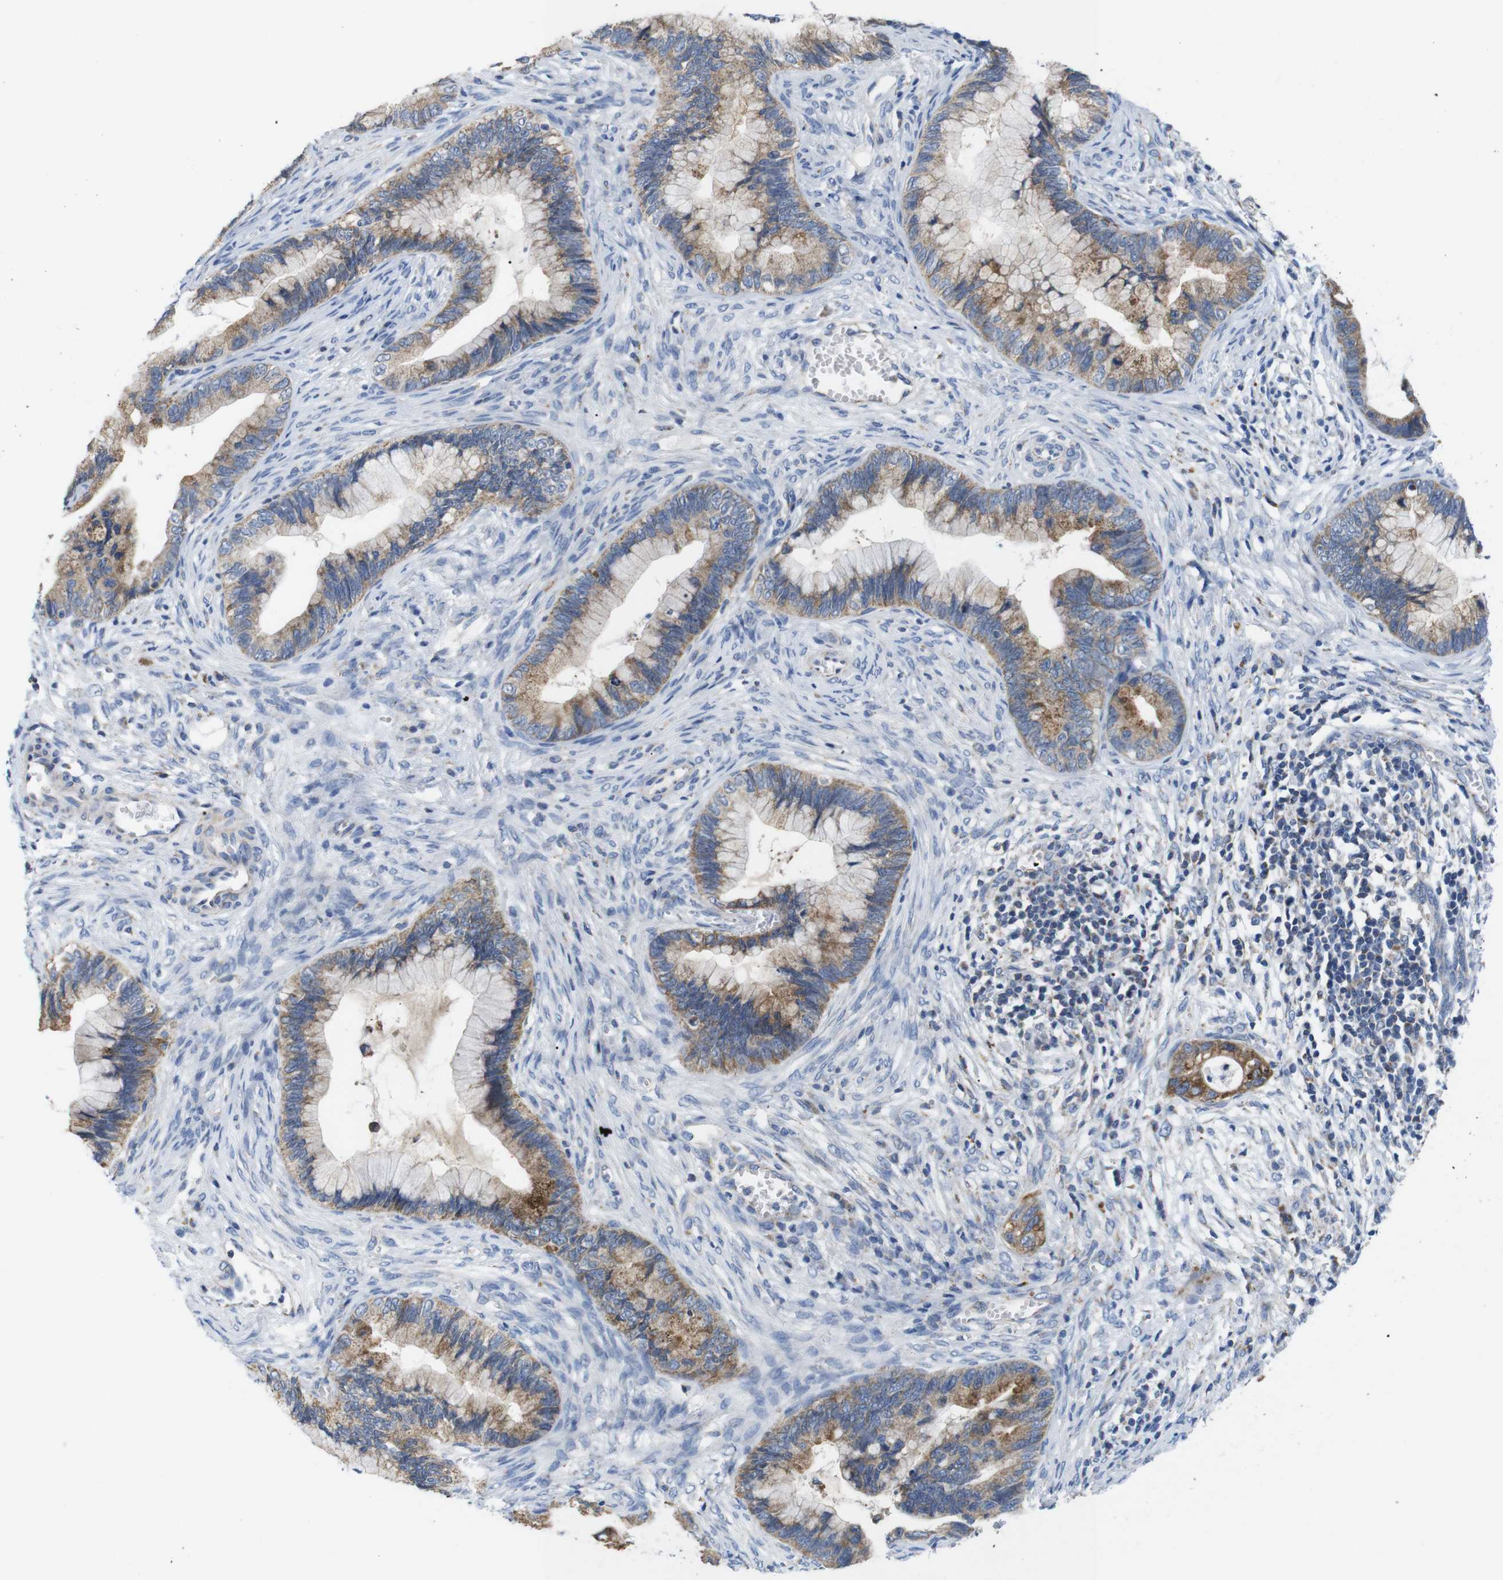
{"staining": {"intensity": "moderate", "quantity": ">75%", "location": "cytoplasmic/membranous"}, "tissue": "cervical cancer", "cell_type": "Tumor cells", "image_type": "cancer", "snomed": [{"axis": "morphology", "description": "Adenocarcinoma, NOS"}, {"axis": "topography", "description": "Cervix"}], "caption": "Human cervical adenocarcinoma stained with a brown dye demonstrates moderate cytoplasmic/membranous positive positivity in approximately >75% of tumor cells.", "gene": "F2RL1", "patient": {"sex": "female", "age": 44}}